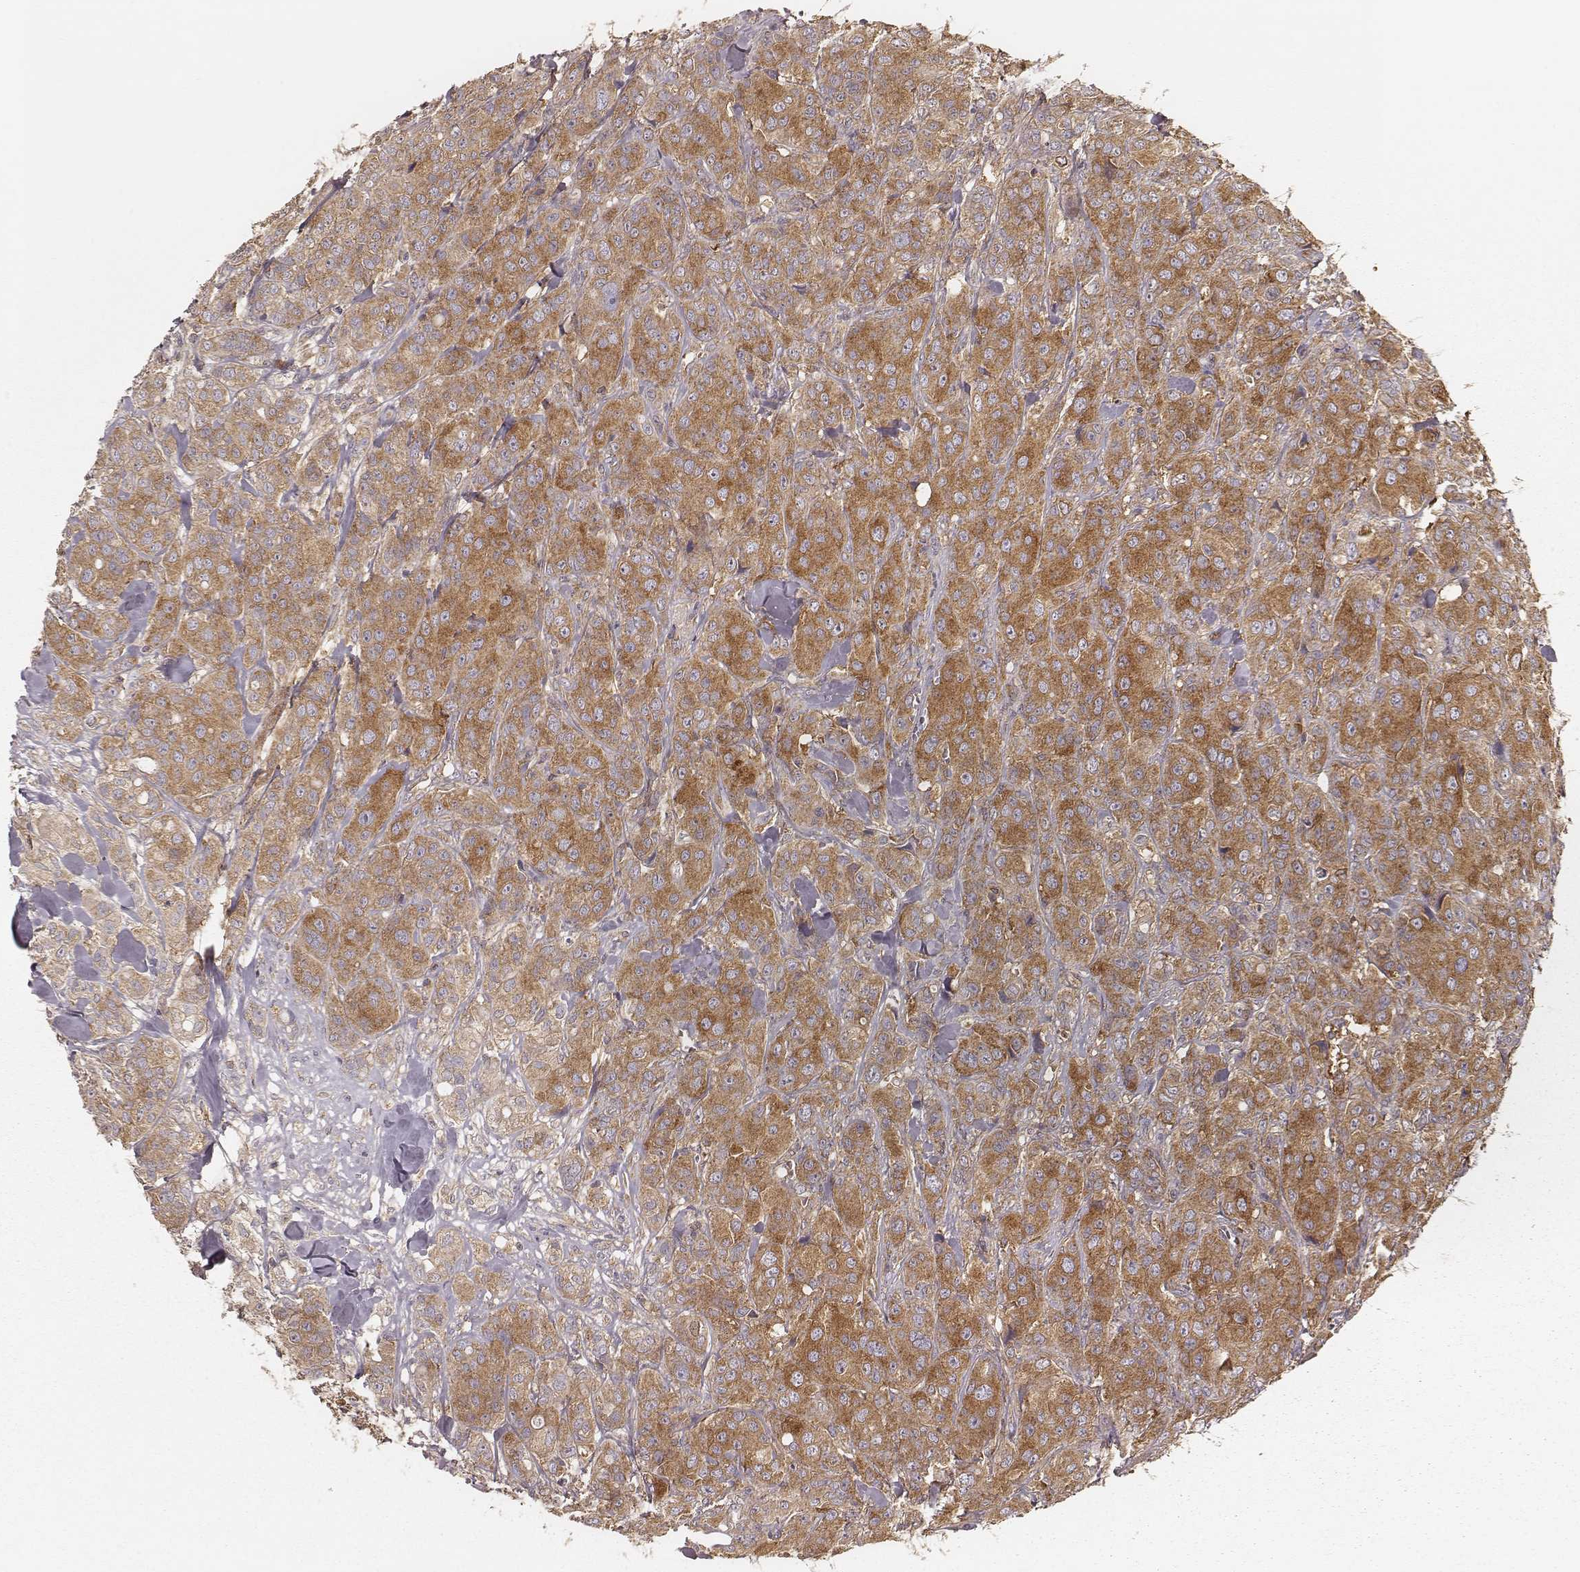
{"staining": {"intensity": "moderate", "quantity": ">75%", "location": "cytoplasmic/membranous"}, "tissue": "breast cancer", "cell_type": "Tumor cells", "image_type": "cancer", "snomed": [{"axis": "morphology", "description": "Duct carcinoma"}, {"axis": "topography", "description": "Breast"}], "caption": "Immunohistochemistry (IHC) histopathology image of infiltrating ductal carcinoma (breast) stained for a protein (brown), which reveals medium levels of moderate cytoplasmic/membranous expression in approximately >75% of tumor cells.", "gene": "CARS1", "patient": {"sex": "female", "age": 43}}